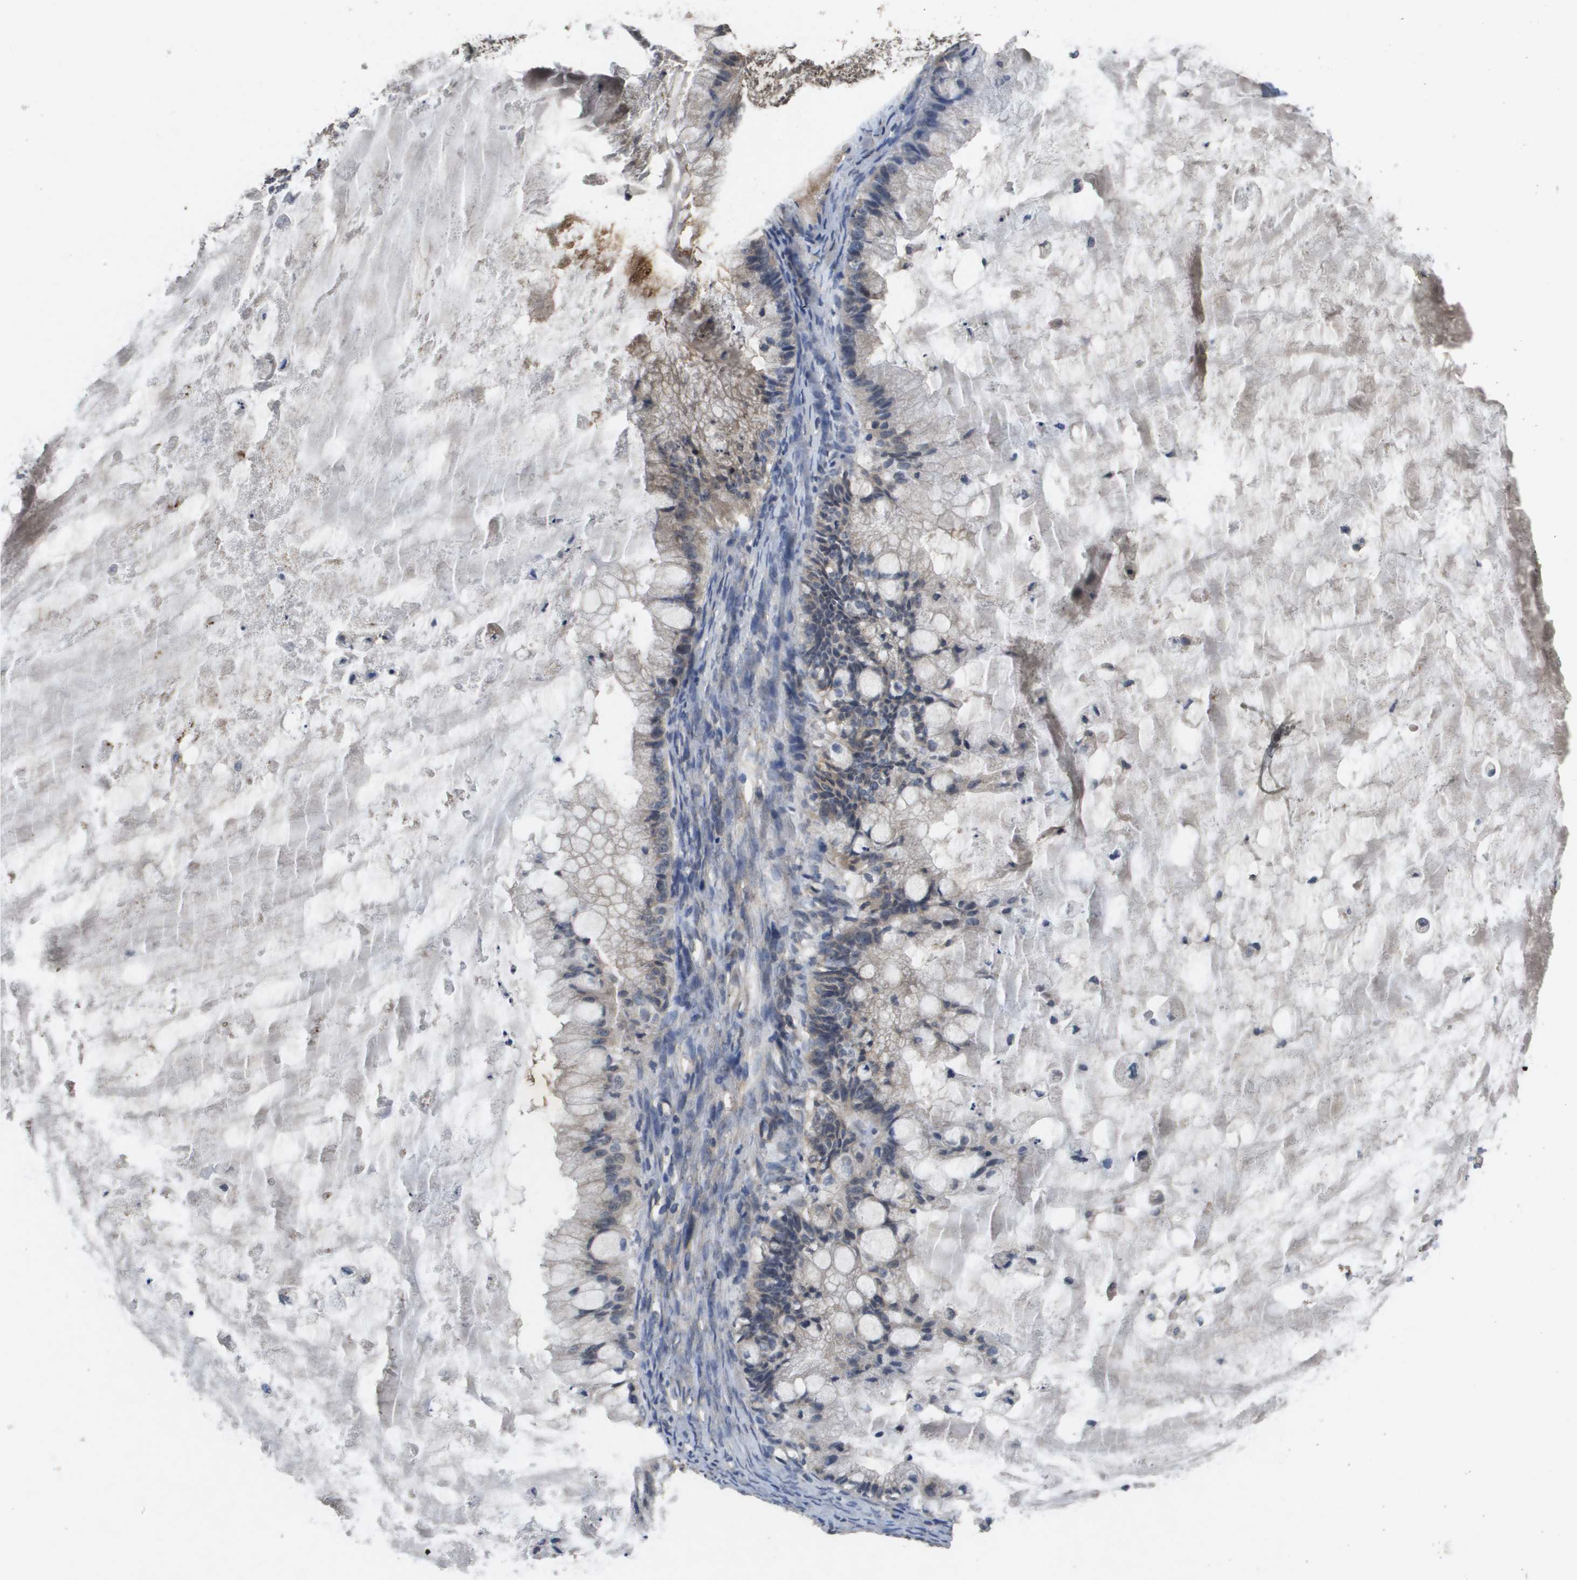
{"staining": {"intensity": "negative", "quantity": "none", "location": "none"}, "tissue": "ovarian cancer", "cell_type": "Tumor cells", "image_type": "cancer", "snomed": [{"axis": "morphology", "description": "Cystadenocarcinoma, mucinous, NOS"}, {"axis": "topography", "description": "Ovary"}], "caption": "An image of ovarian cancer stained for a protein reveals no brown staining in tumor cells. (Stains: DAB immunohistochemistry (IHC) with hematoxylin counter stain, Microscopy: brightfield microscopy at high magnification).", "gene": "PROC", "patient": {"sex": "female", "age": 57}}